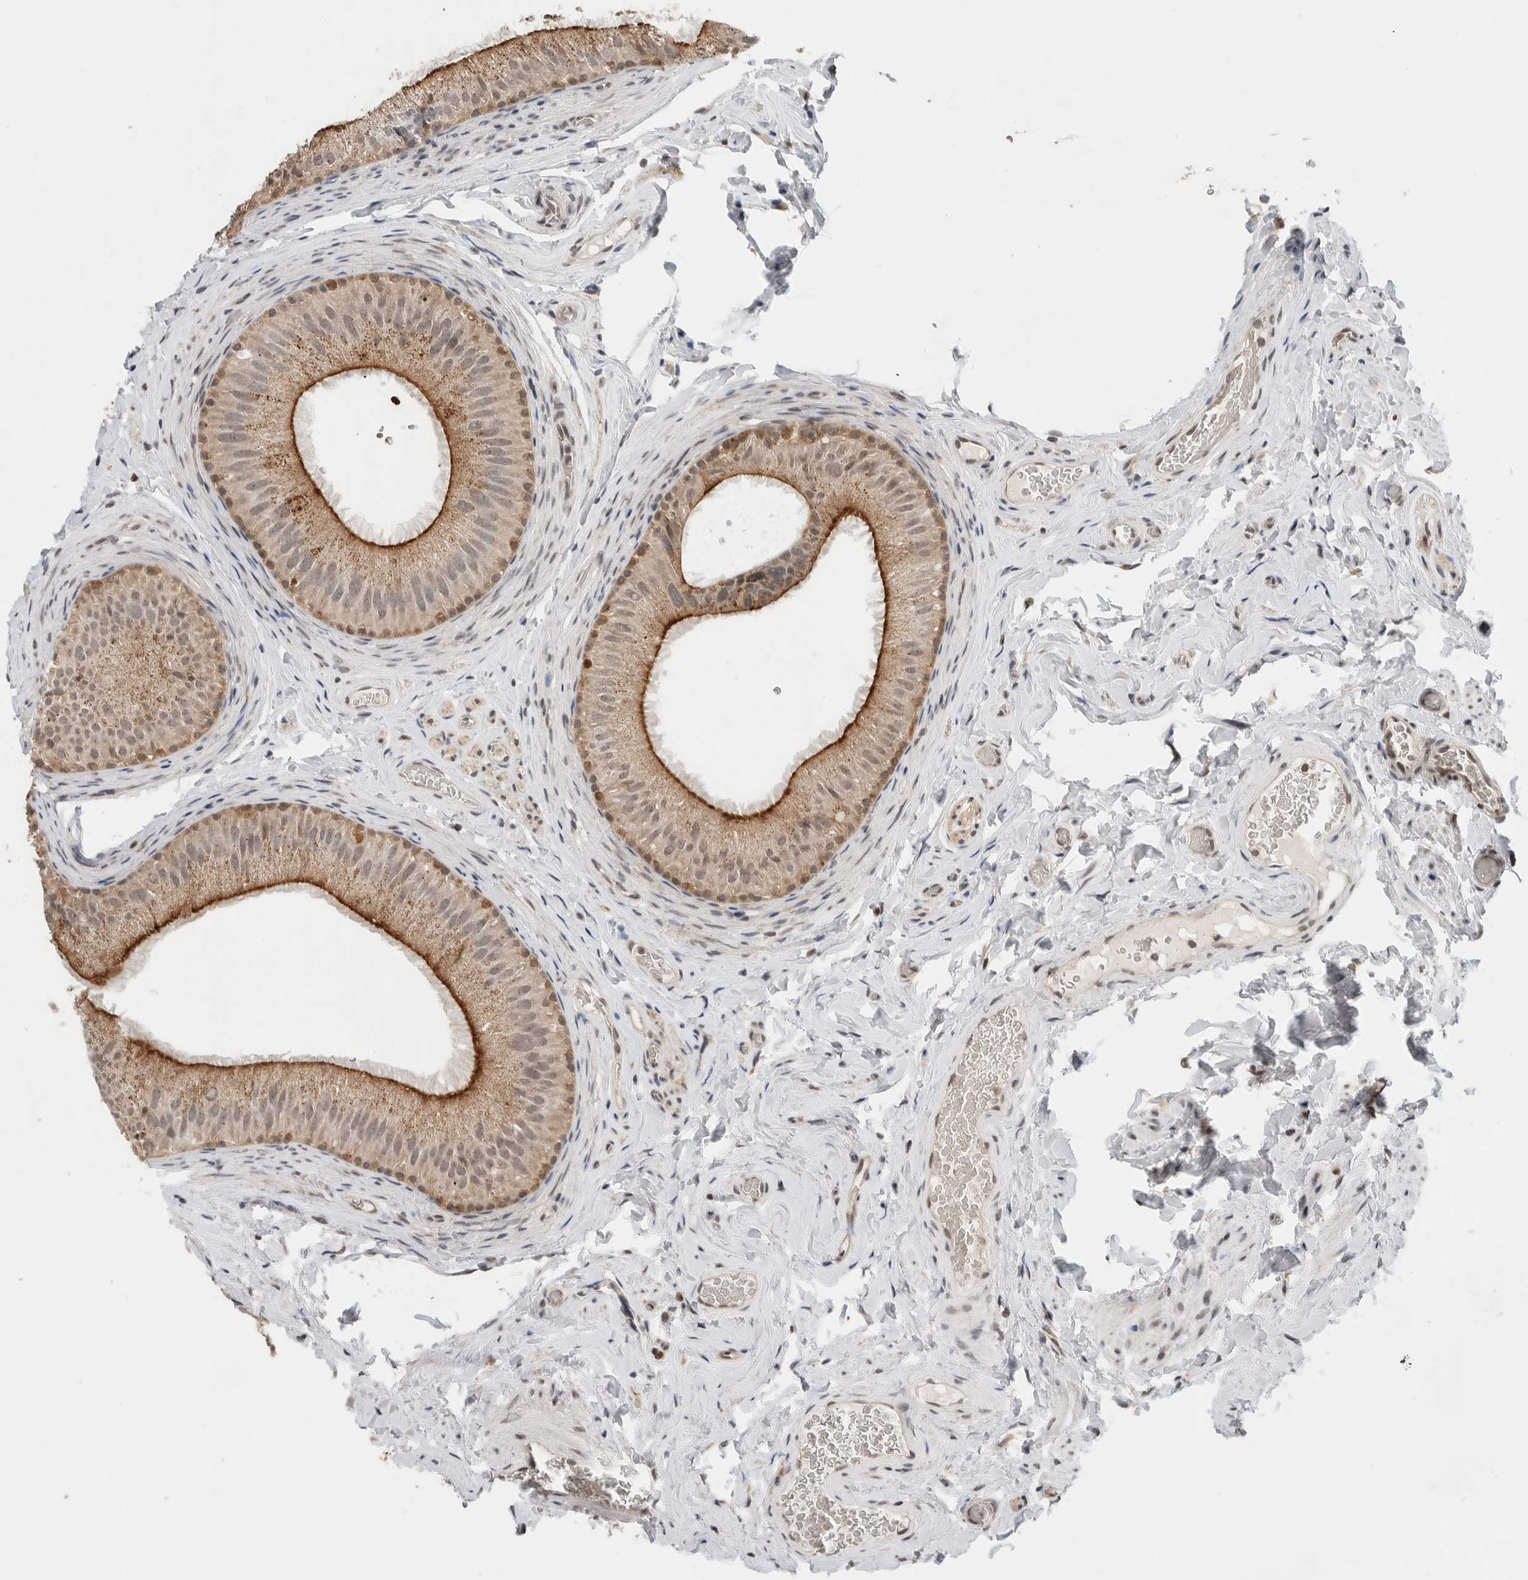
{"staining": {"intensity": "moderate", "quantity": ">75%", "location": "cytoplasmic/membranous"}, "tissue": "epididymis", "cell_type": "Glandular cells", "image_type": "normal", "snomed": [{"axis": "morphology", "description": "Normal tissue, NOS"}, {"axis": "topography", "description": "Vascular tissue"}, {"axis": "topography", "description": "Epididymis"}], "caption": "Unremarkable epididymis reveals moderate cytoplasmic/membranous positivity in about >75% of glandular cells, visualized by immunohistochemistry.", "gene": "KCNK1", "patient": {"sex": "male", "age": 49}}